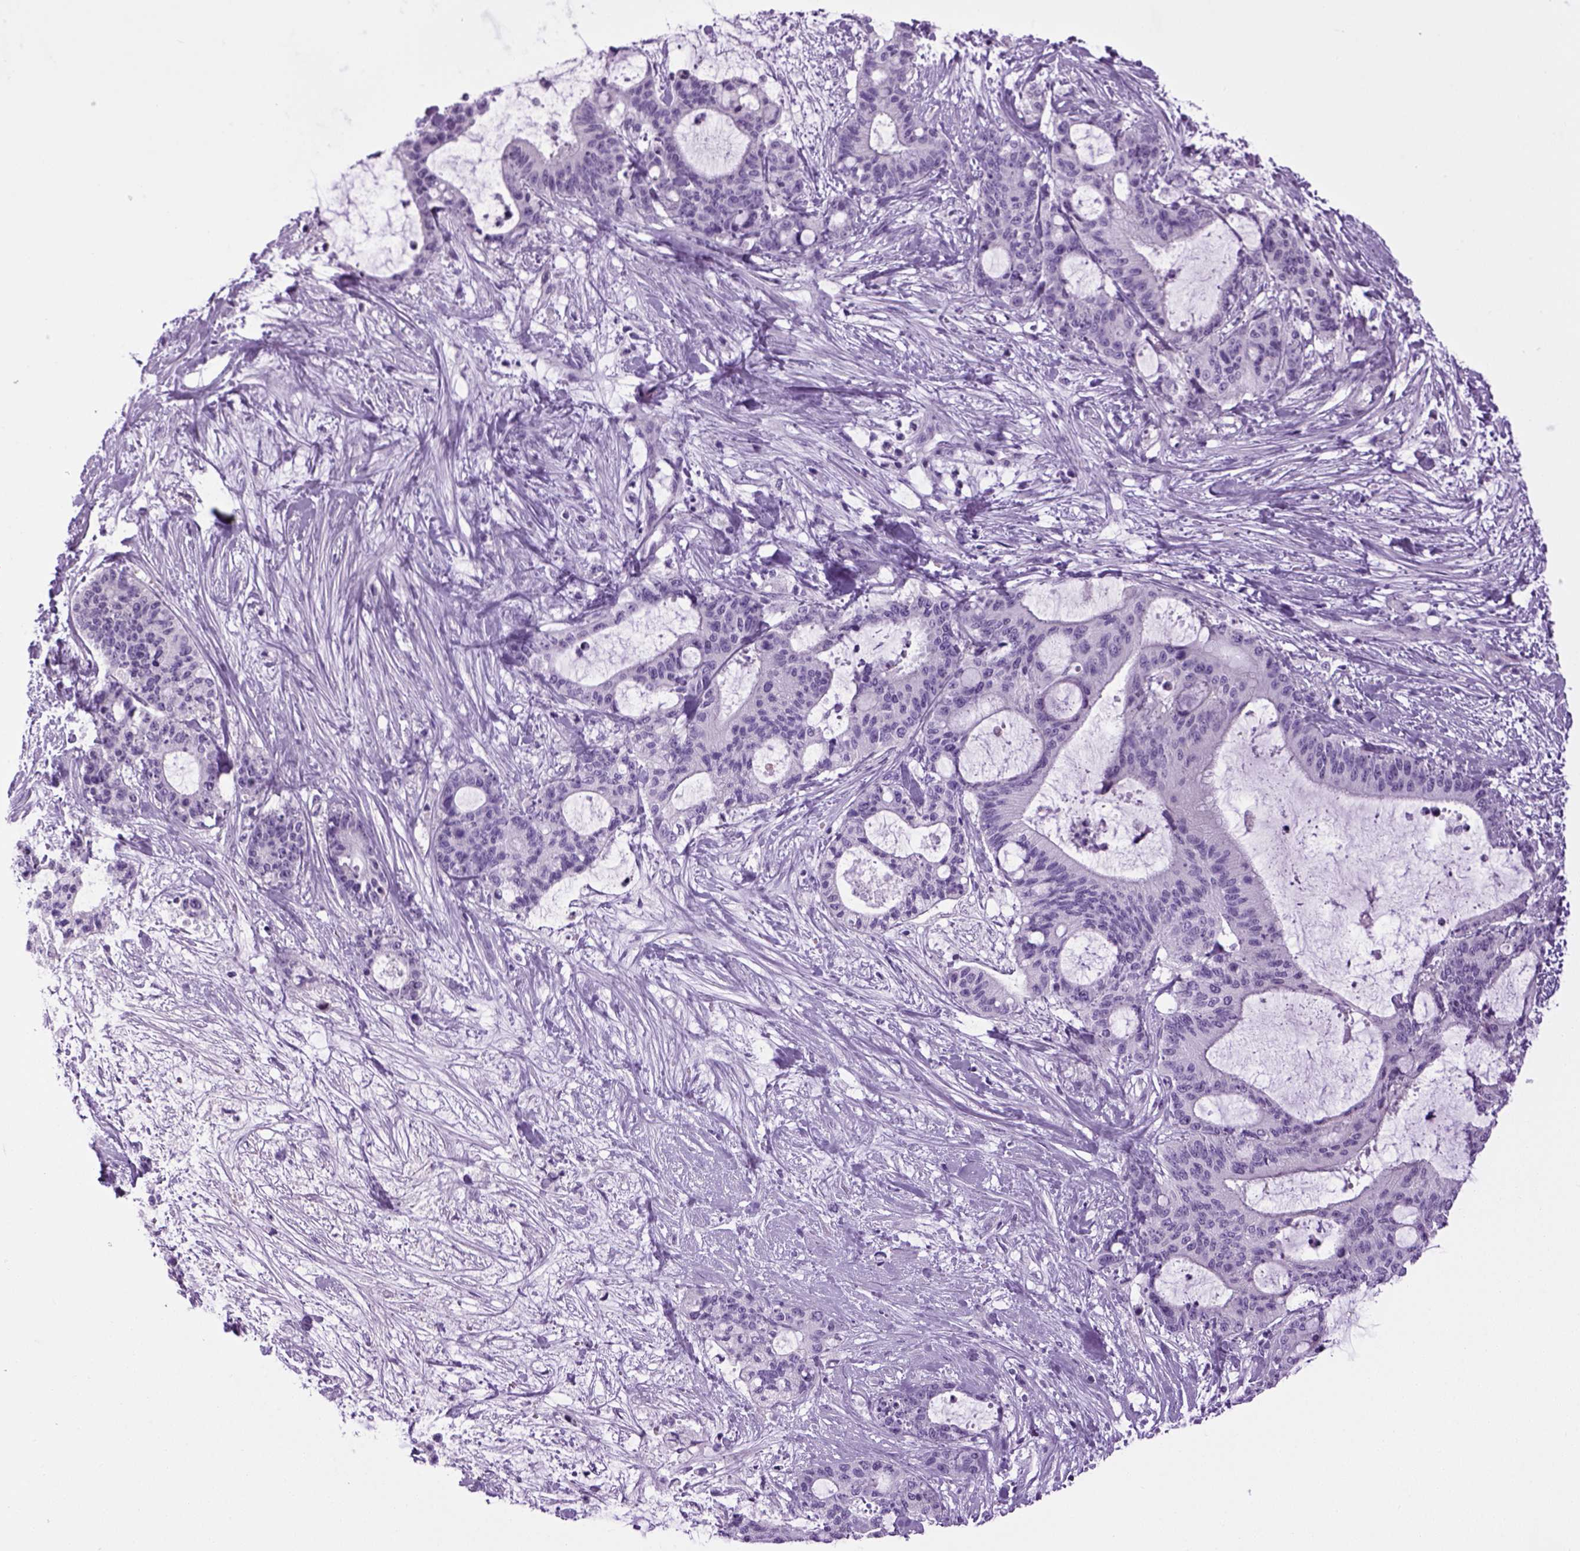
{"staining": {"intensity": "negative", "quantity": "none", "location": "none"}, "tissue": "liver cancer", "cell_type": "Tumor cells", "image_type": "cancer", "snomed": [{"axis": "morphology", "description": "Cholangiocarcinoma"}, {"axis": "topography", "description": "Liver"}], "caption": "Liver cancer (cholangiocarcinoma) was stained to show a protein in brown. There is no significant positivity in tumor cells.", "gene": "HMCN2", "patient": {"sex": "female", "age": 73}}